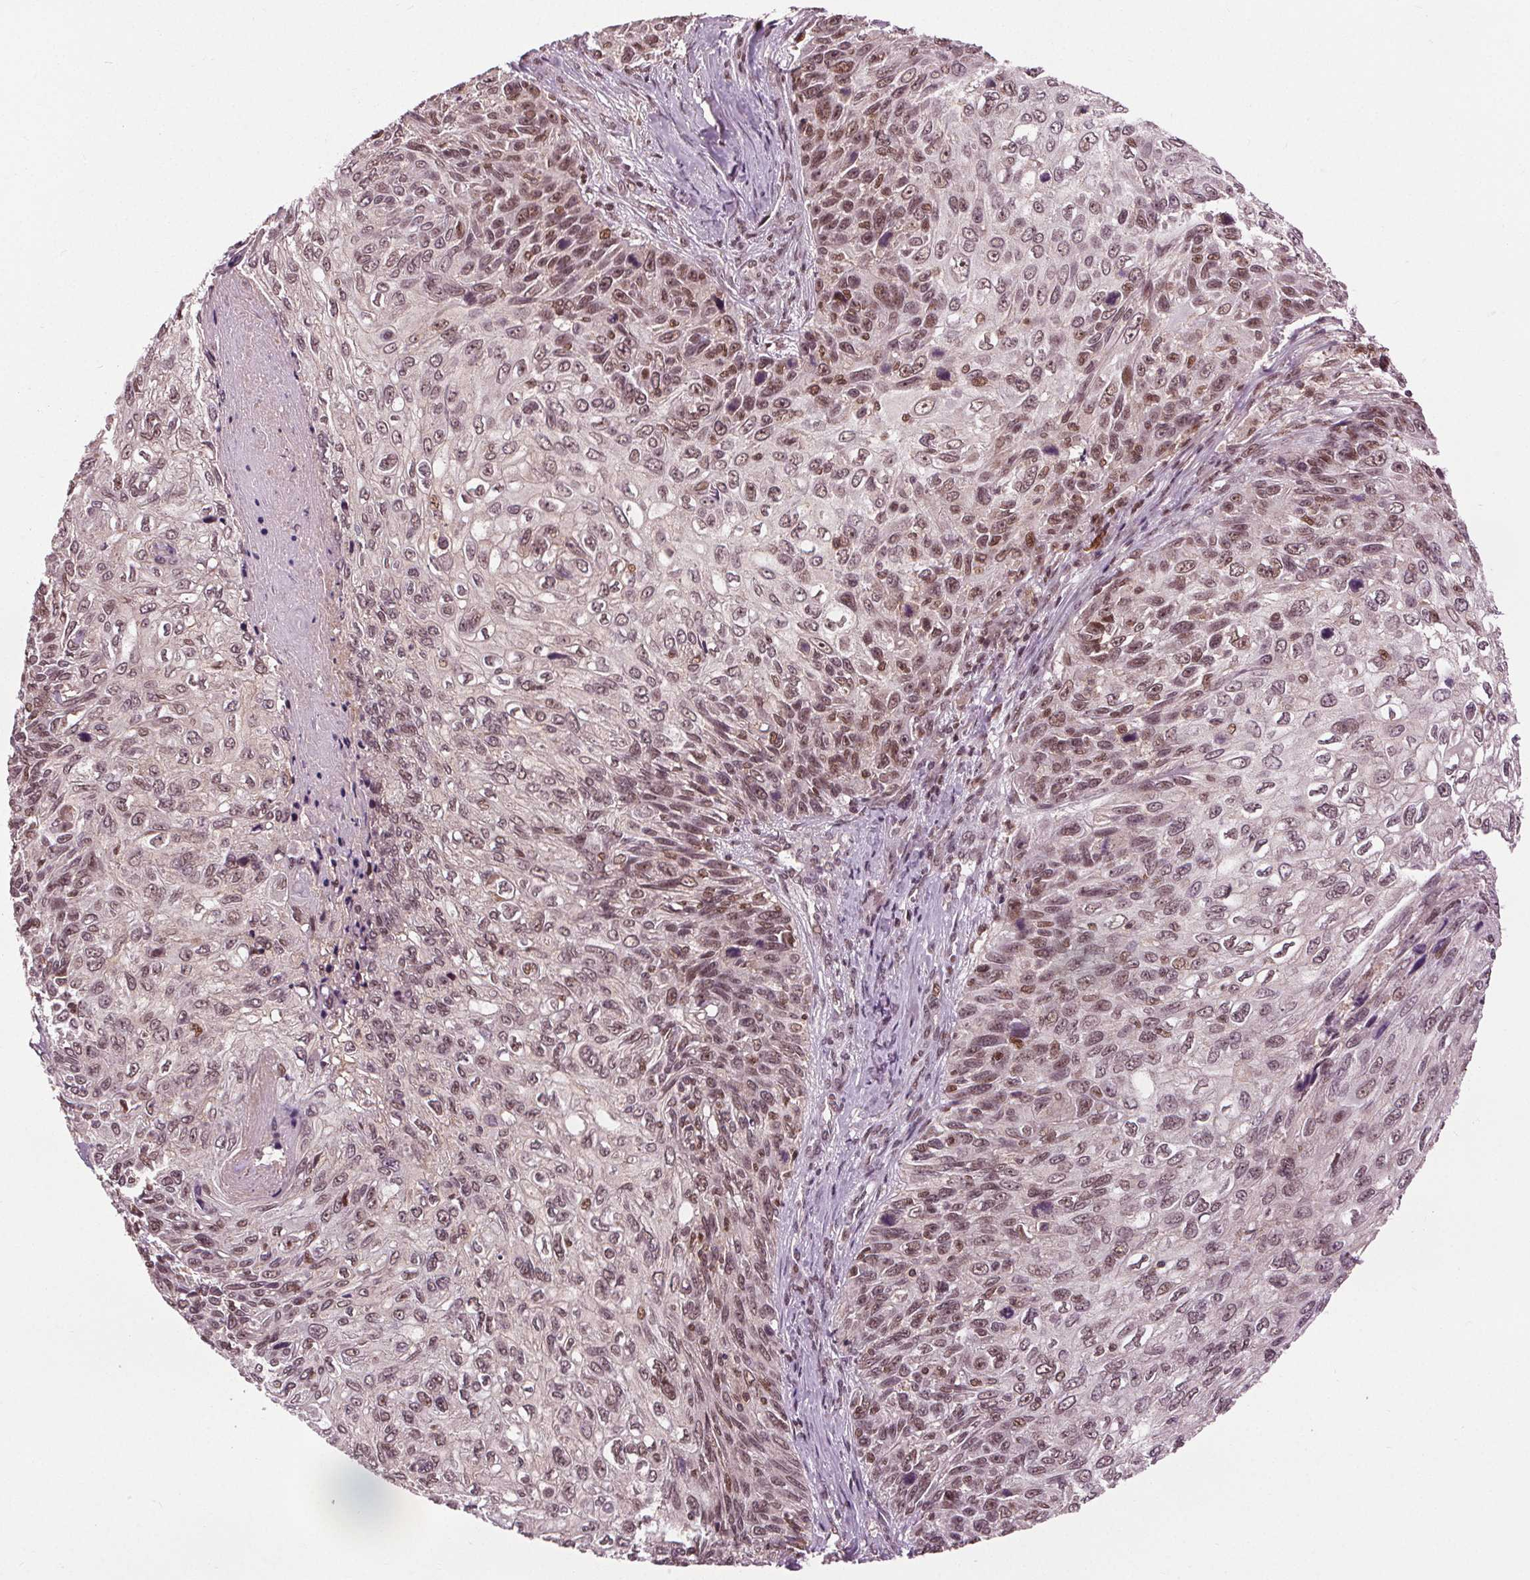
{"staining": {"intensity": "weak", "quantity": ">75%", "location": "nuclear"}, "tissue": "skin cancer", "cell_type": "Tumor cells", "image_type": "cancer", "snomed": [{"axis": "morphology", "description": "Squamous cell carcinoma, NOS"}, {"axis": "topography", "description": "Skin"}], "caption": "High-power microscopy captured an immunohistochemistry (IHC) image of squamous cell carcinoma (skin), revealing weak nuclear staining in approximately >75% of tumor cells.", "gene": "DDX11", "patient": {"sex": "male", "age": 92}}